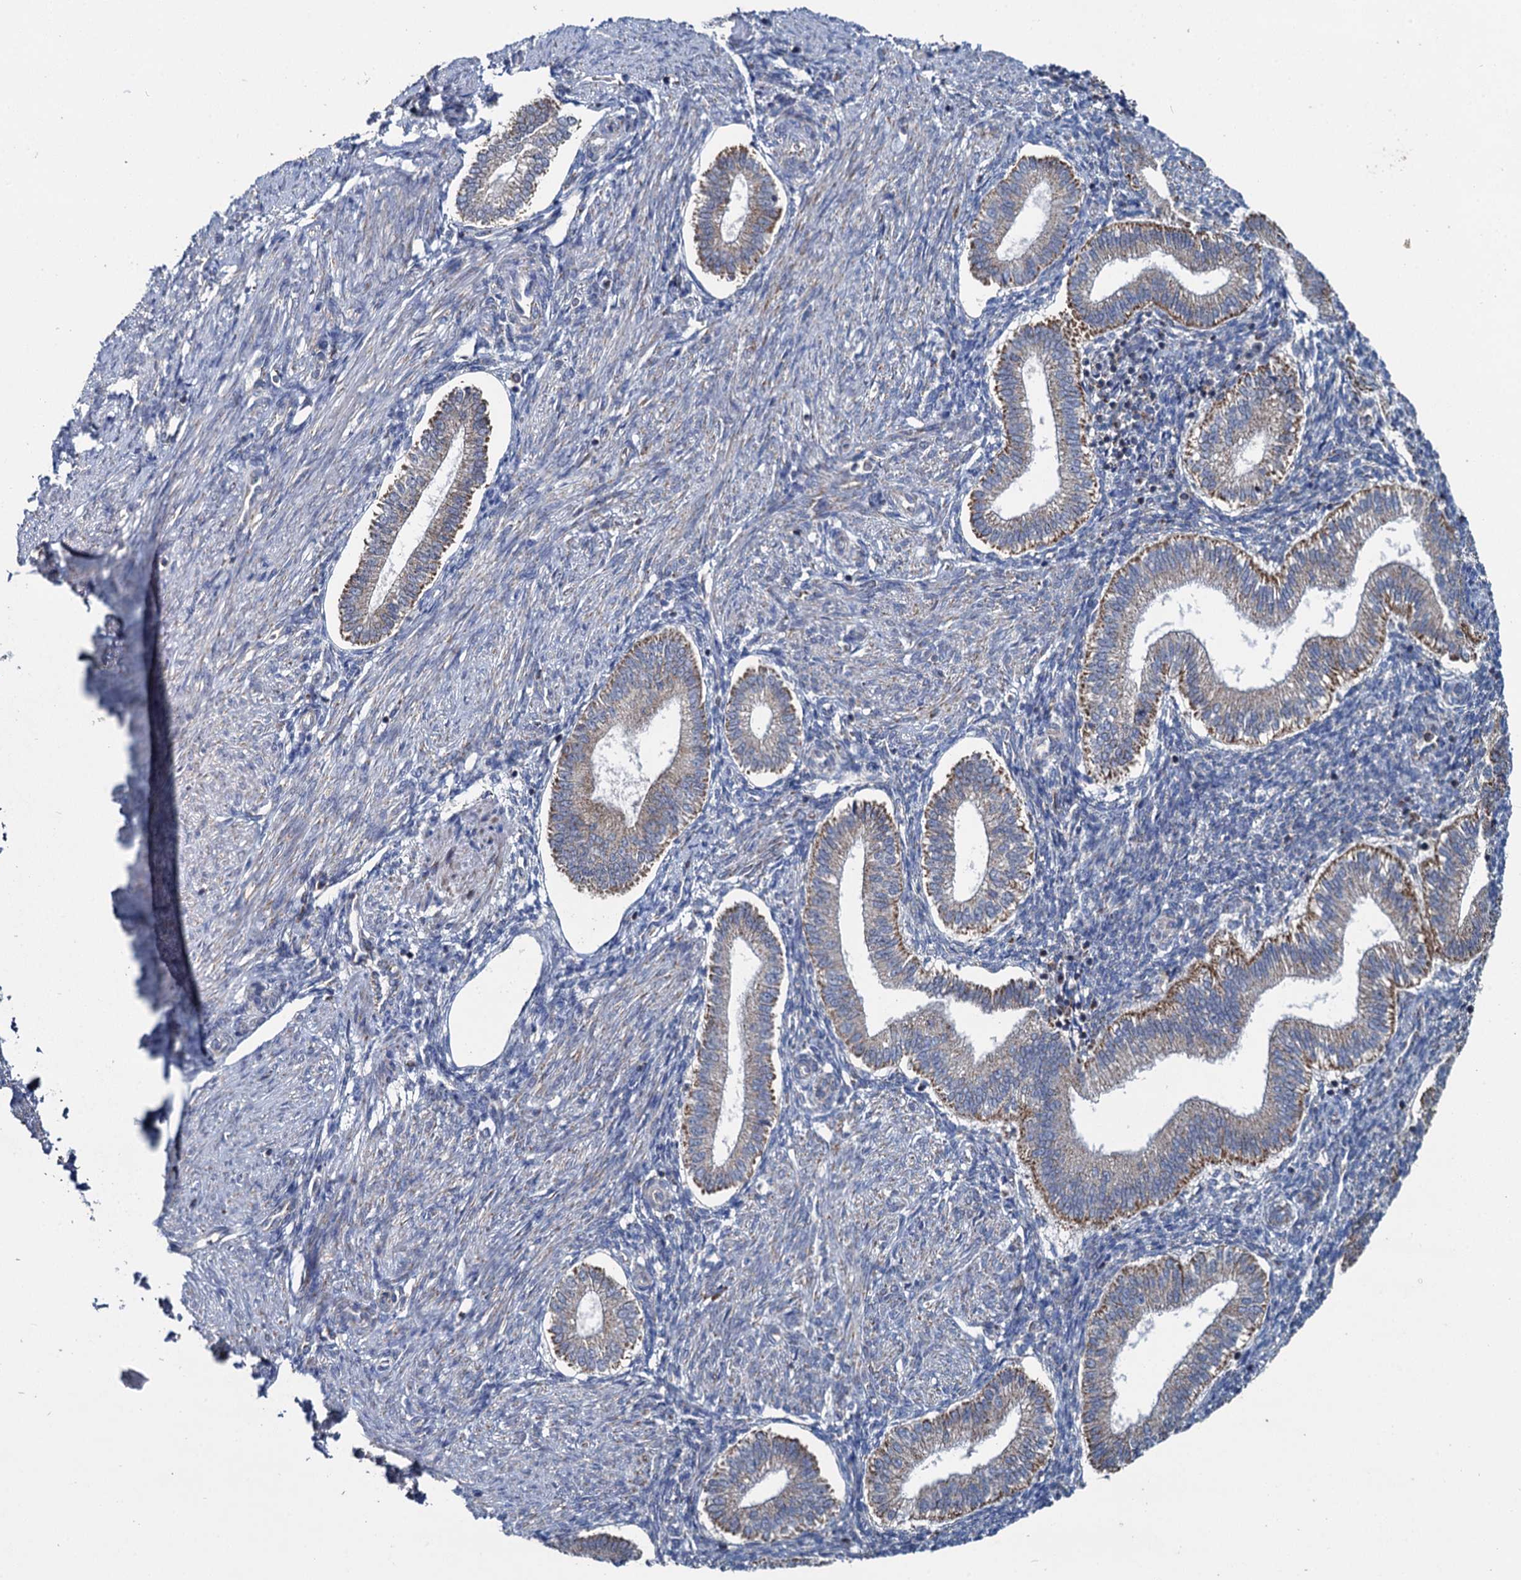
{"staining": {"intensity": "negative", "quantity": "none", "location": "none"}, "tissue": "endometrium", "cell_type": "Cells in endometrial stroma", "image_type": "normal", "snomed": [{"axis": "morphology", "description": "Normal tissue, NOS"}, {"axis": "topography", "description": "Endometrium"}], "caption": "Immunohistochemical staining of benign human endometrium reveals no significant positivity in cells in endometrial stroma.", "gene": "METTL4", "patient": {"sex": "female", "age": 24}}